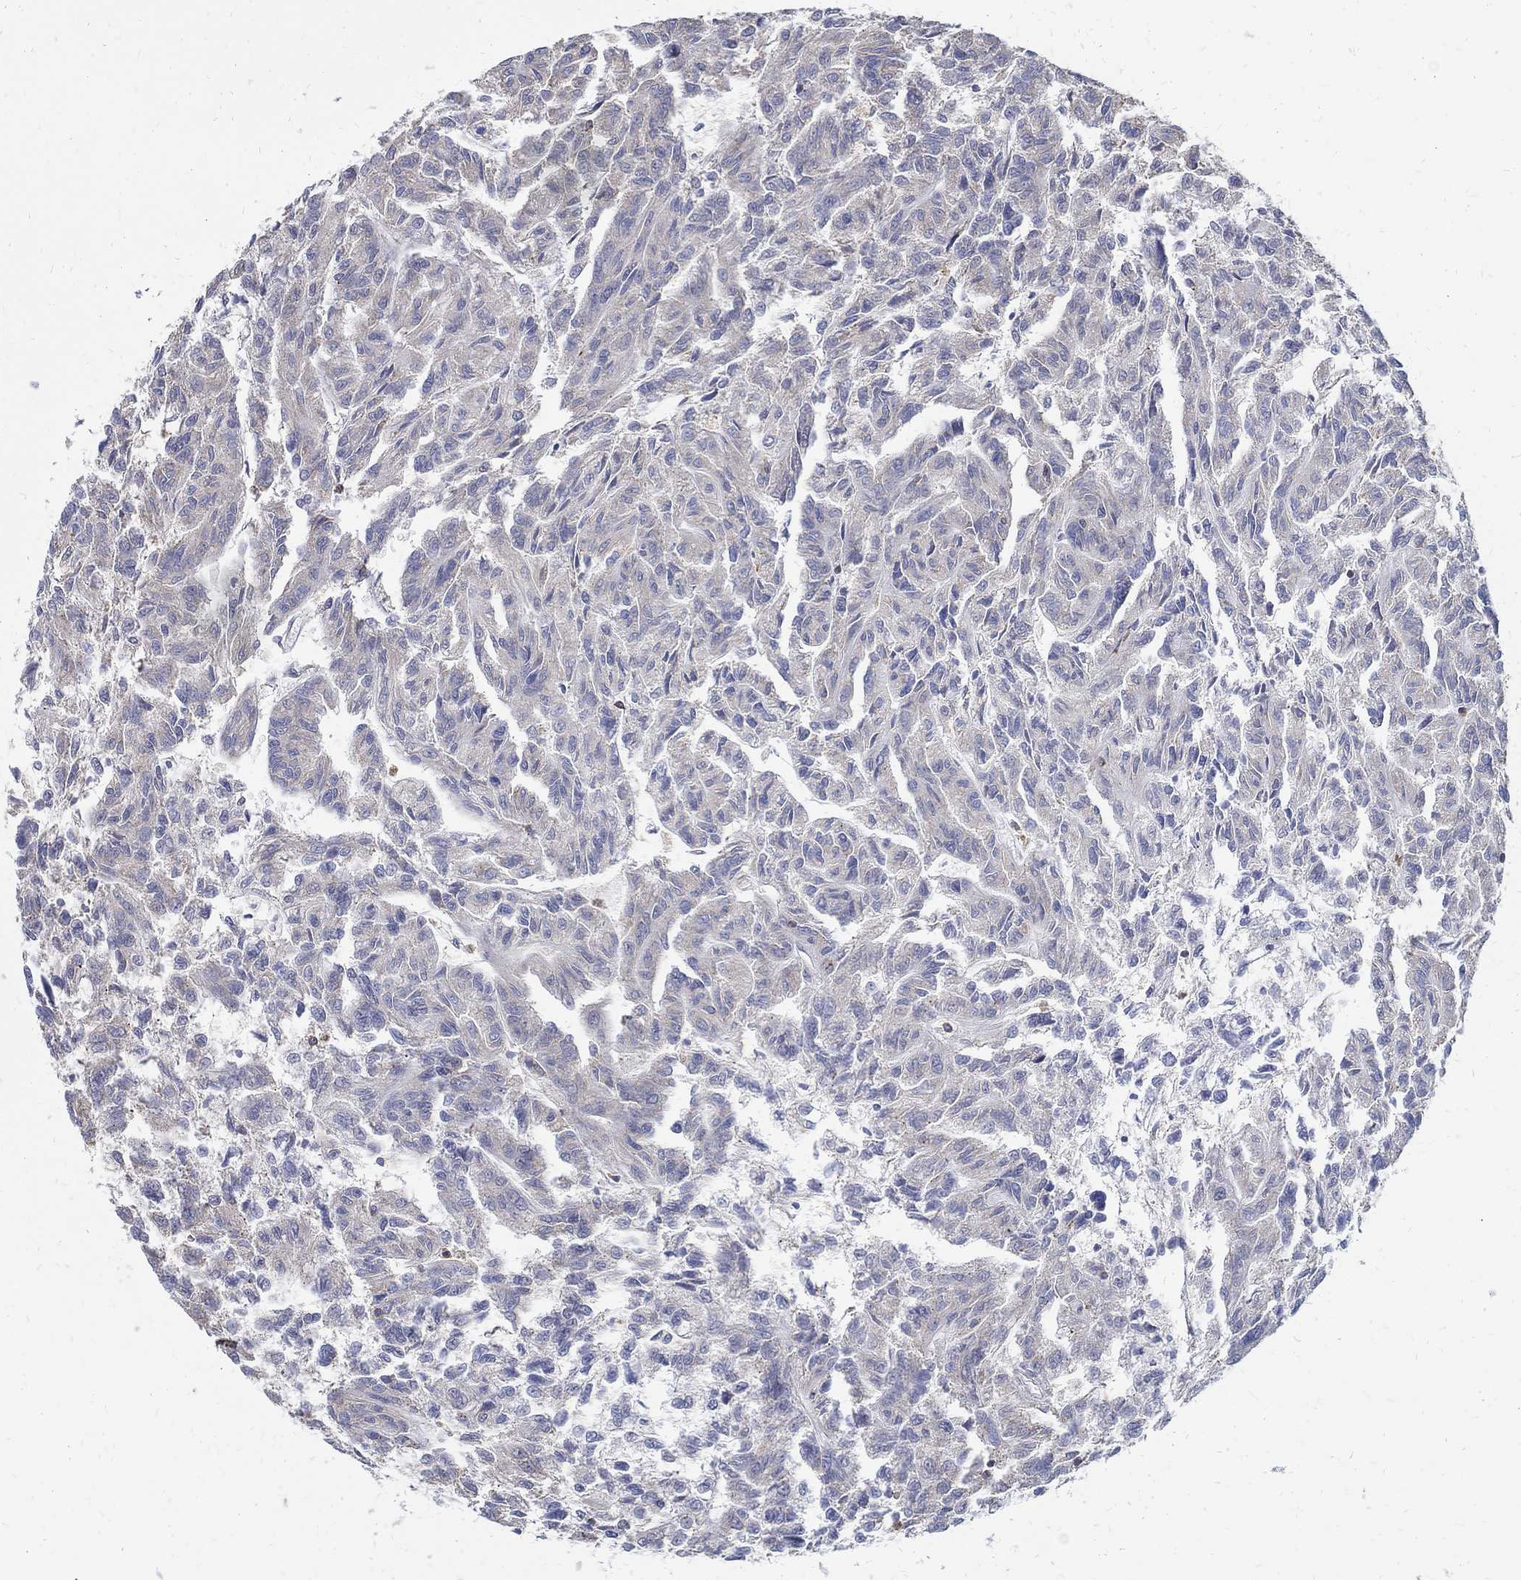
{"staining": {"intensity": "negative", "quantity": "none", "location": "none"}, "tissue": "renal cancer", "cell_type": "Tumor cells", "image_type": "cancer", "snomed": [{"axis": "morphology", "description": "Adenocarcinoma, NOS"}, {"axis": "topography", "description": "Kidney"}], "caption": "This is an immunohistochemistry histopathology image of human renal cancer. There is no positivity in tumor cells.", "gene": "AGAP2", "patient": {"sex": "male", "age": 79}}